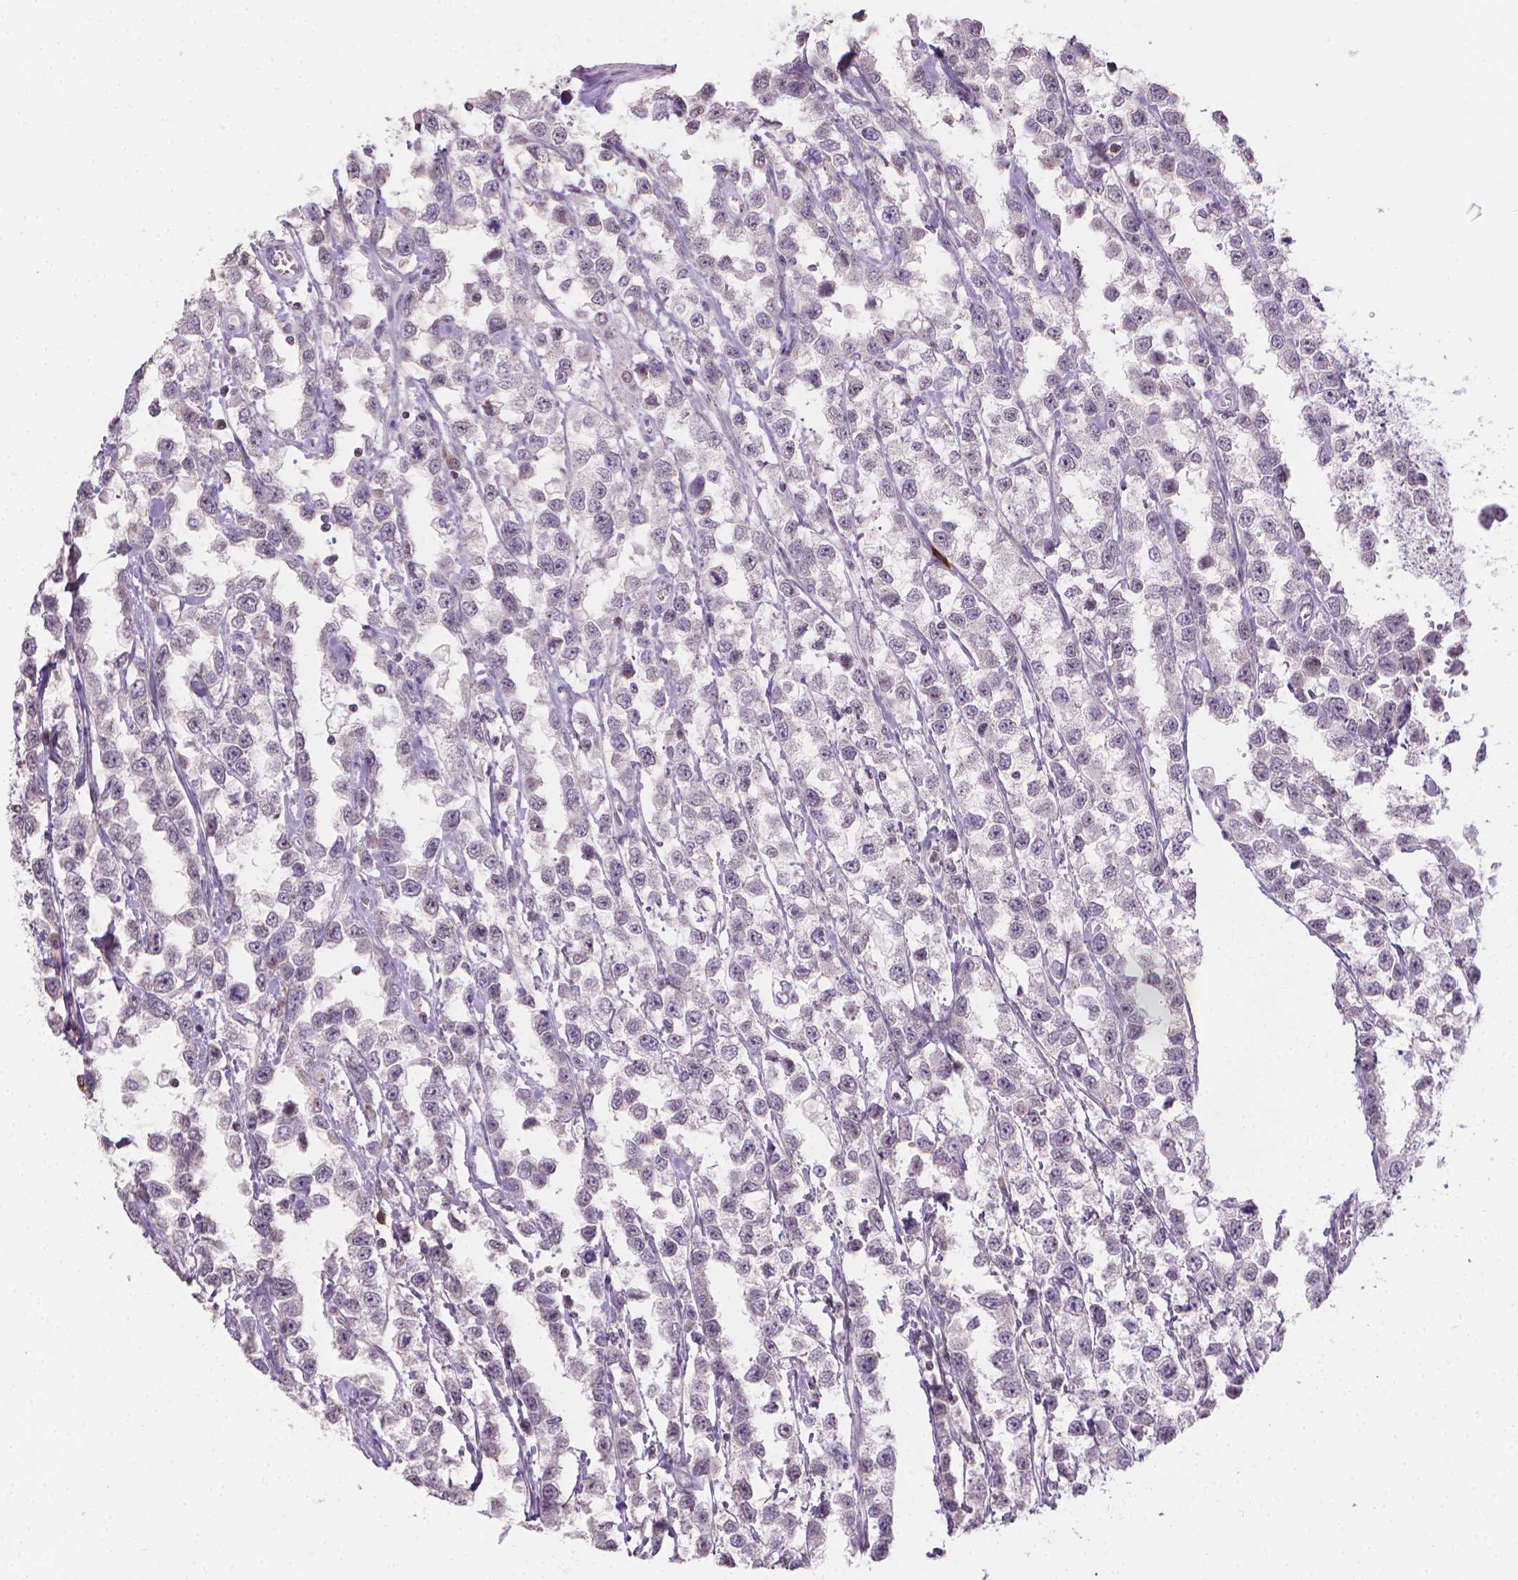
{"staining": {"intensity": "negative", "quantity": "none", "location": "none"}, "tissue": "testis cancer", "cell_type": "Tumor cells", "image_type": "cancer", "snomed": [{"axis": "morphology", "description": "Seminoma, NOS"}, {"axis": "topography", "description": "Testis"}], "caption": "High magnification brightfield microscopy of testis cancer stained with DAB (brown) and counterstained with hematoxylin (blue): tumor cells show no significant positivity.", "gene": "NCAN", "patient": {"sex": "male", "age": 34}}